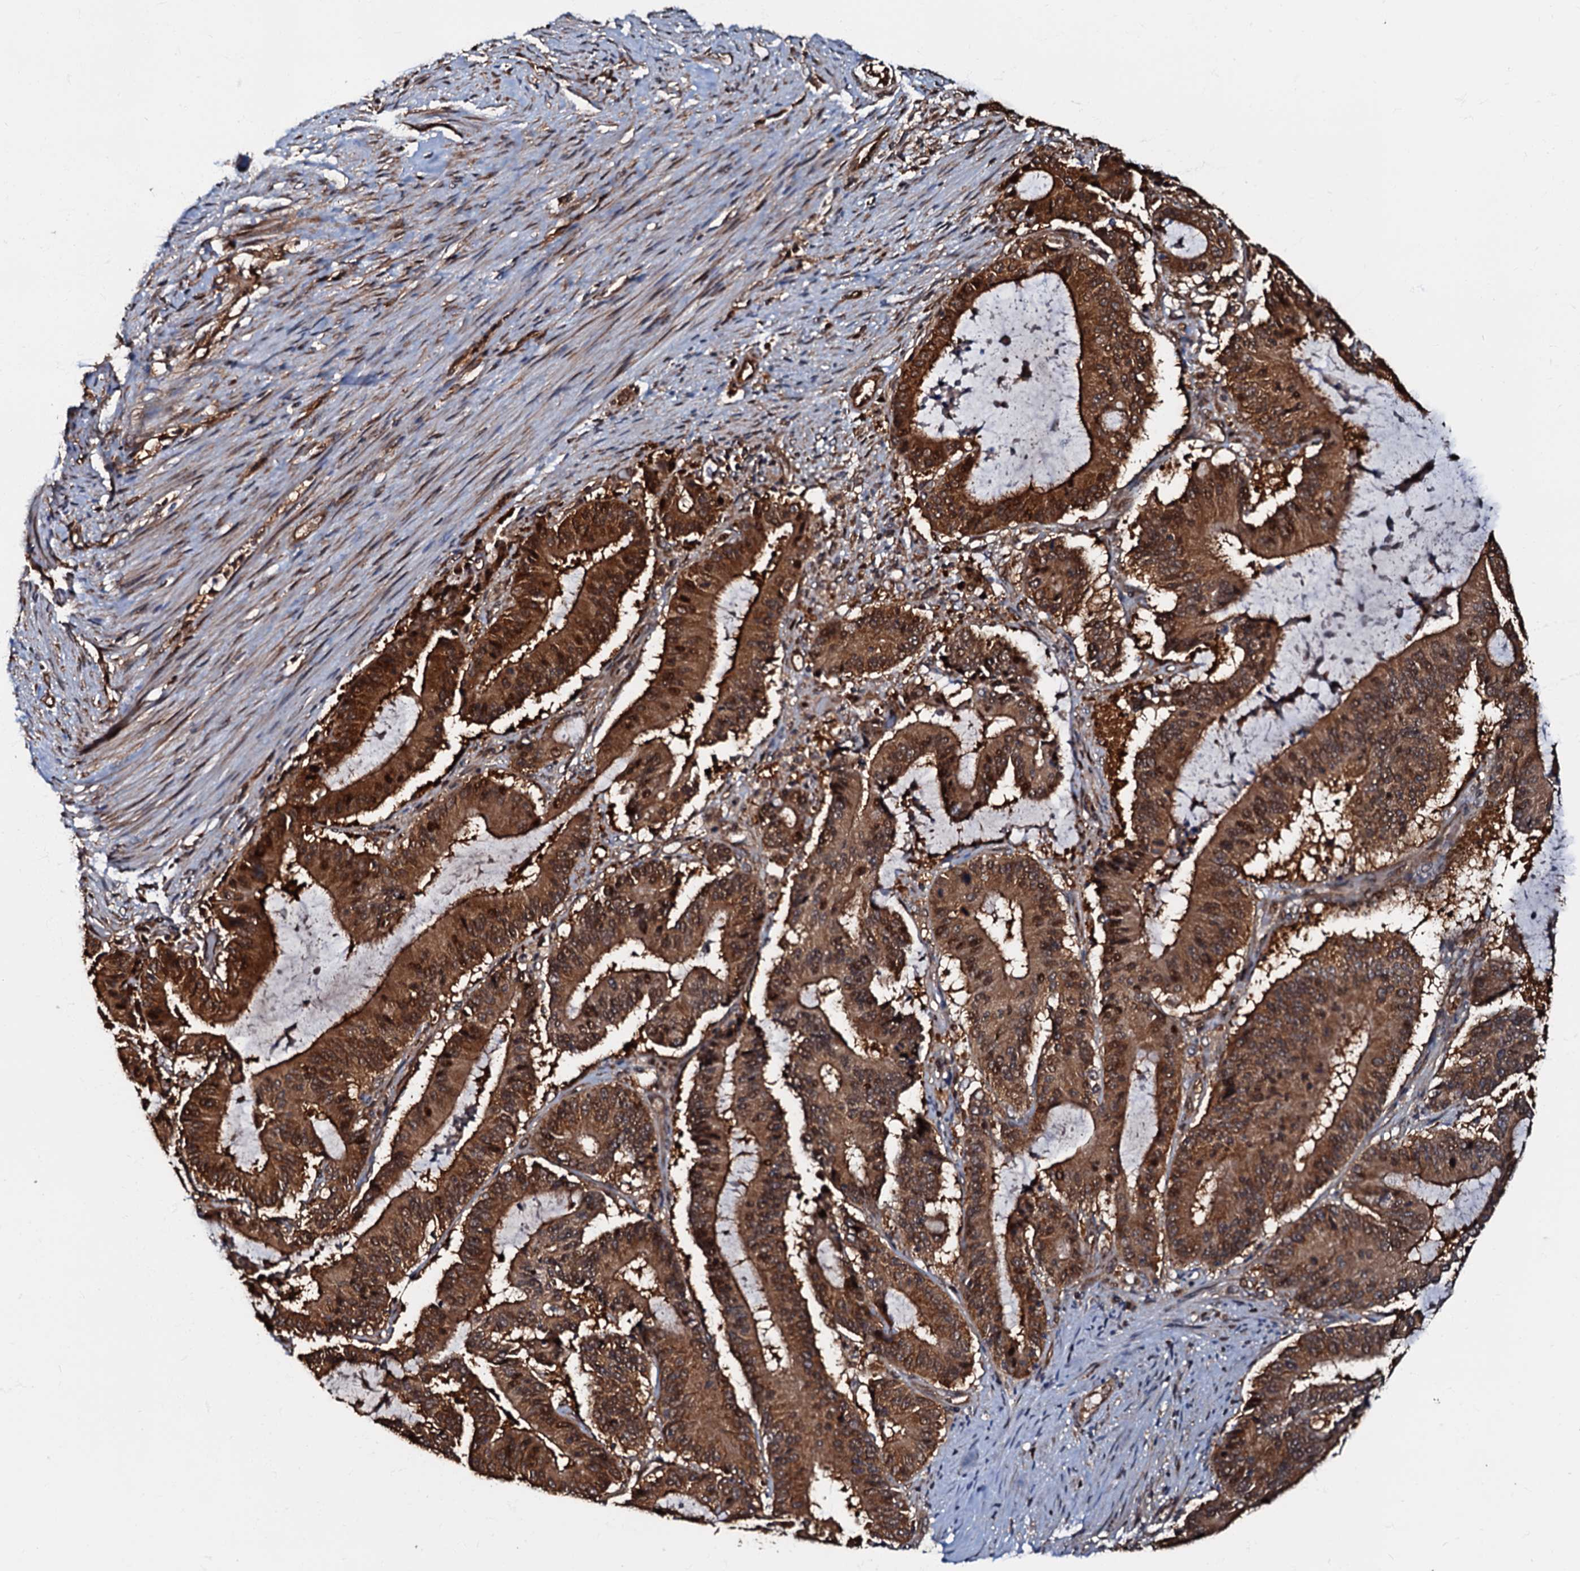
{"staining": {"intensity": "strong", "quantity": ">75%", "location": "cytoplasmic/membranous,nuclear"}, "tissue": "liver cancer", "cell_type": "Tumor cells", "image_type": "cancer", "snomed": [{"axis": "morphology", "description": "Normal tissue, NOS"}, {"axis": "morphology", "description": "Cholangiocarcinoma"}, {"axis": "topography", "description": "Liver"}, {"axis": "topography", "description": "Peripheral nerve tissue"}], "caption": "IHC (DAB (3,3'-diaminobenzidine)) staining of human liver cholangiocarcinoma displays strong cytoplasmic/membranous and nuclear protein staining in about >75% of tumor cells.", "gene": "OSBP", "patient": {"sex": "female", "age": 73}}